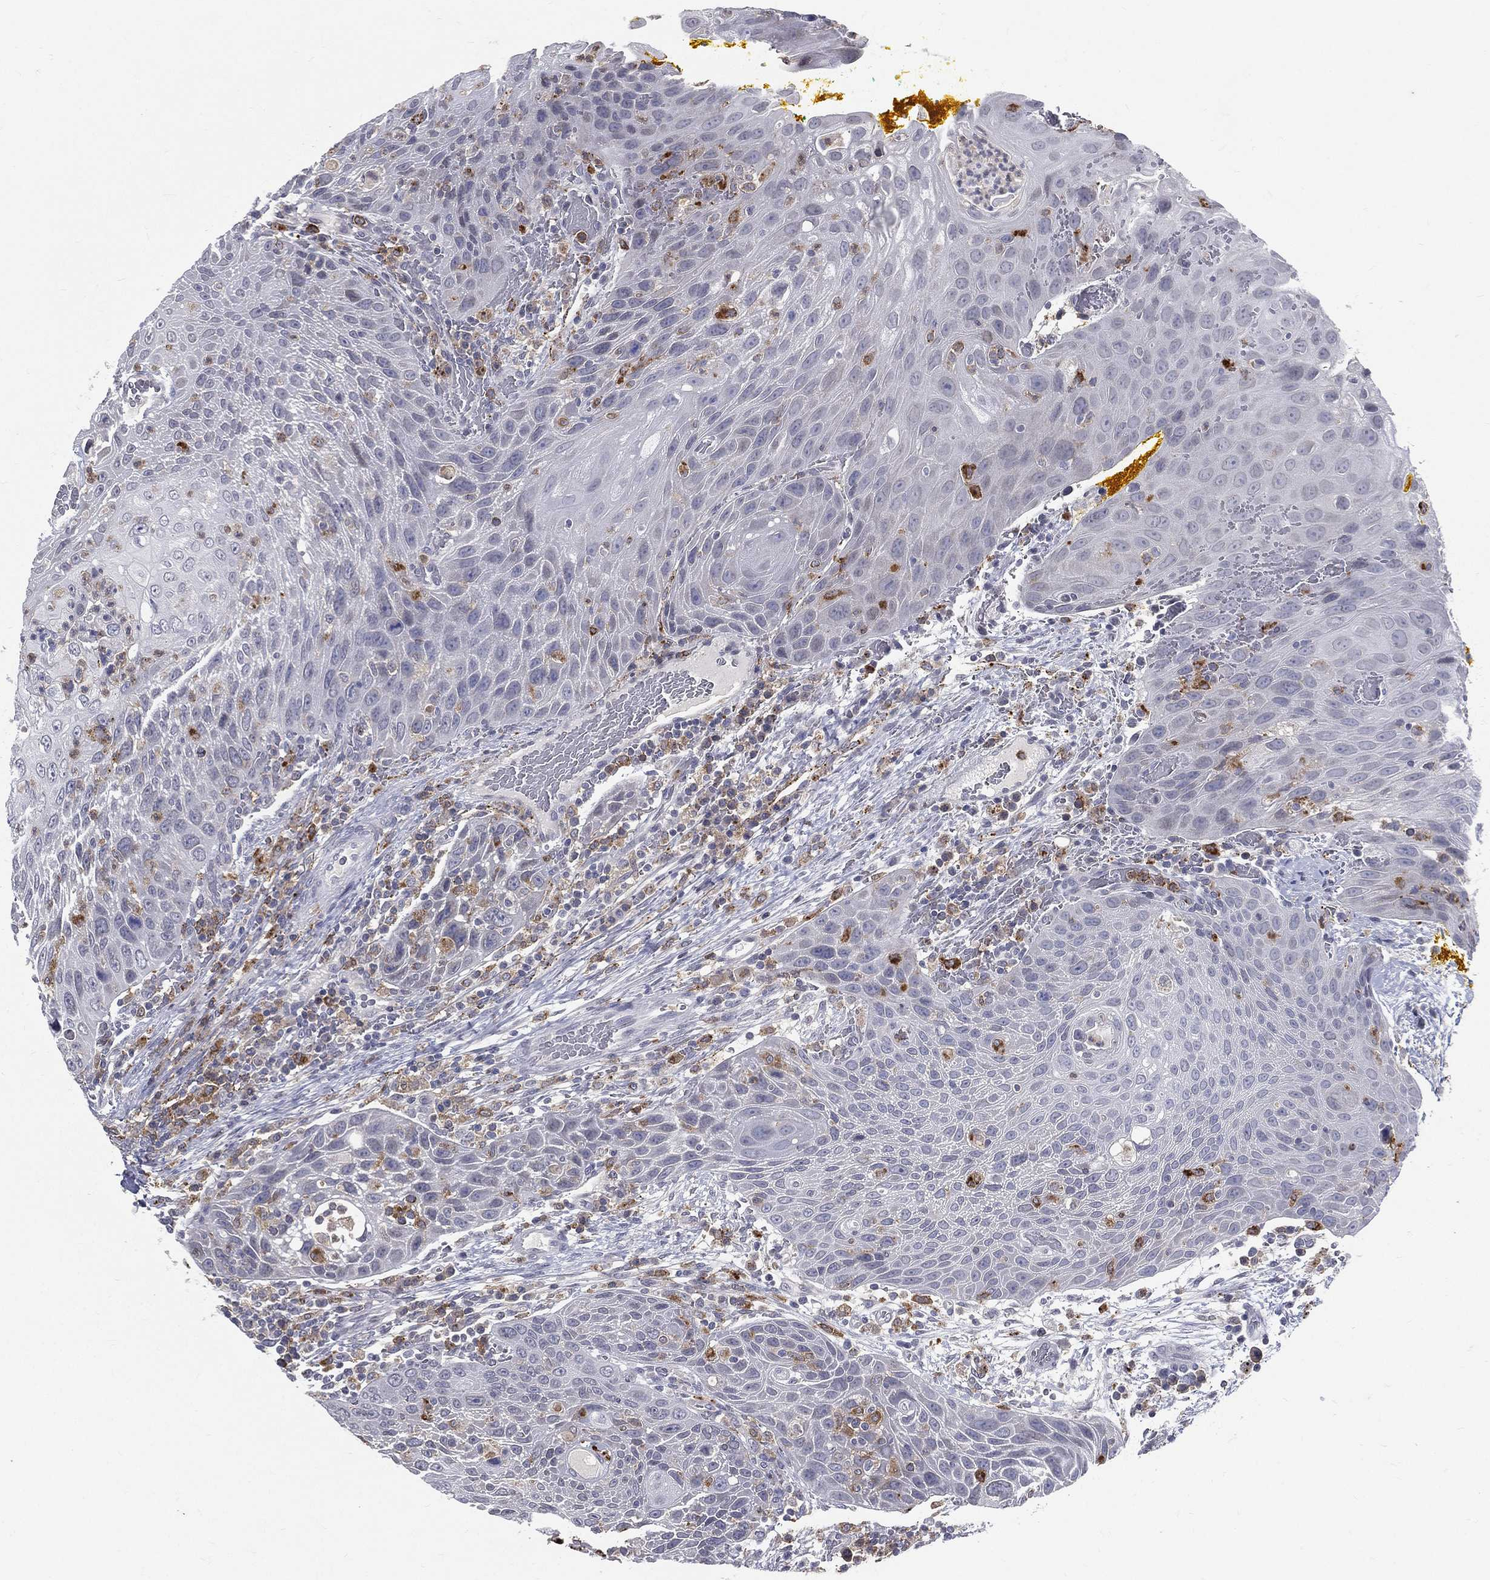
{"staining": {"intensity": "moderate", "quantity": "<25%", "location": "cytoplasmic/membranous"}, "tissue": "head and neck cancer", "cell_type": "Tumor cells", "image_type": "cancer", "snomed": [{"axis": "morphology", "description": "Squamous cell carcinoma, NOS"}, {"axis": "topography", "description": "Head-Neck"}], "caption": "IHC (DAB) staining of human head and neck cancer displays moderate cytoplasmic/membranous protein expression in approximately <25% of tumor cells.", "gene": "EVI2B", "patient": {"sex": "male", "age": 69}}